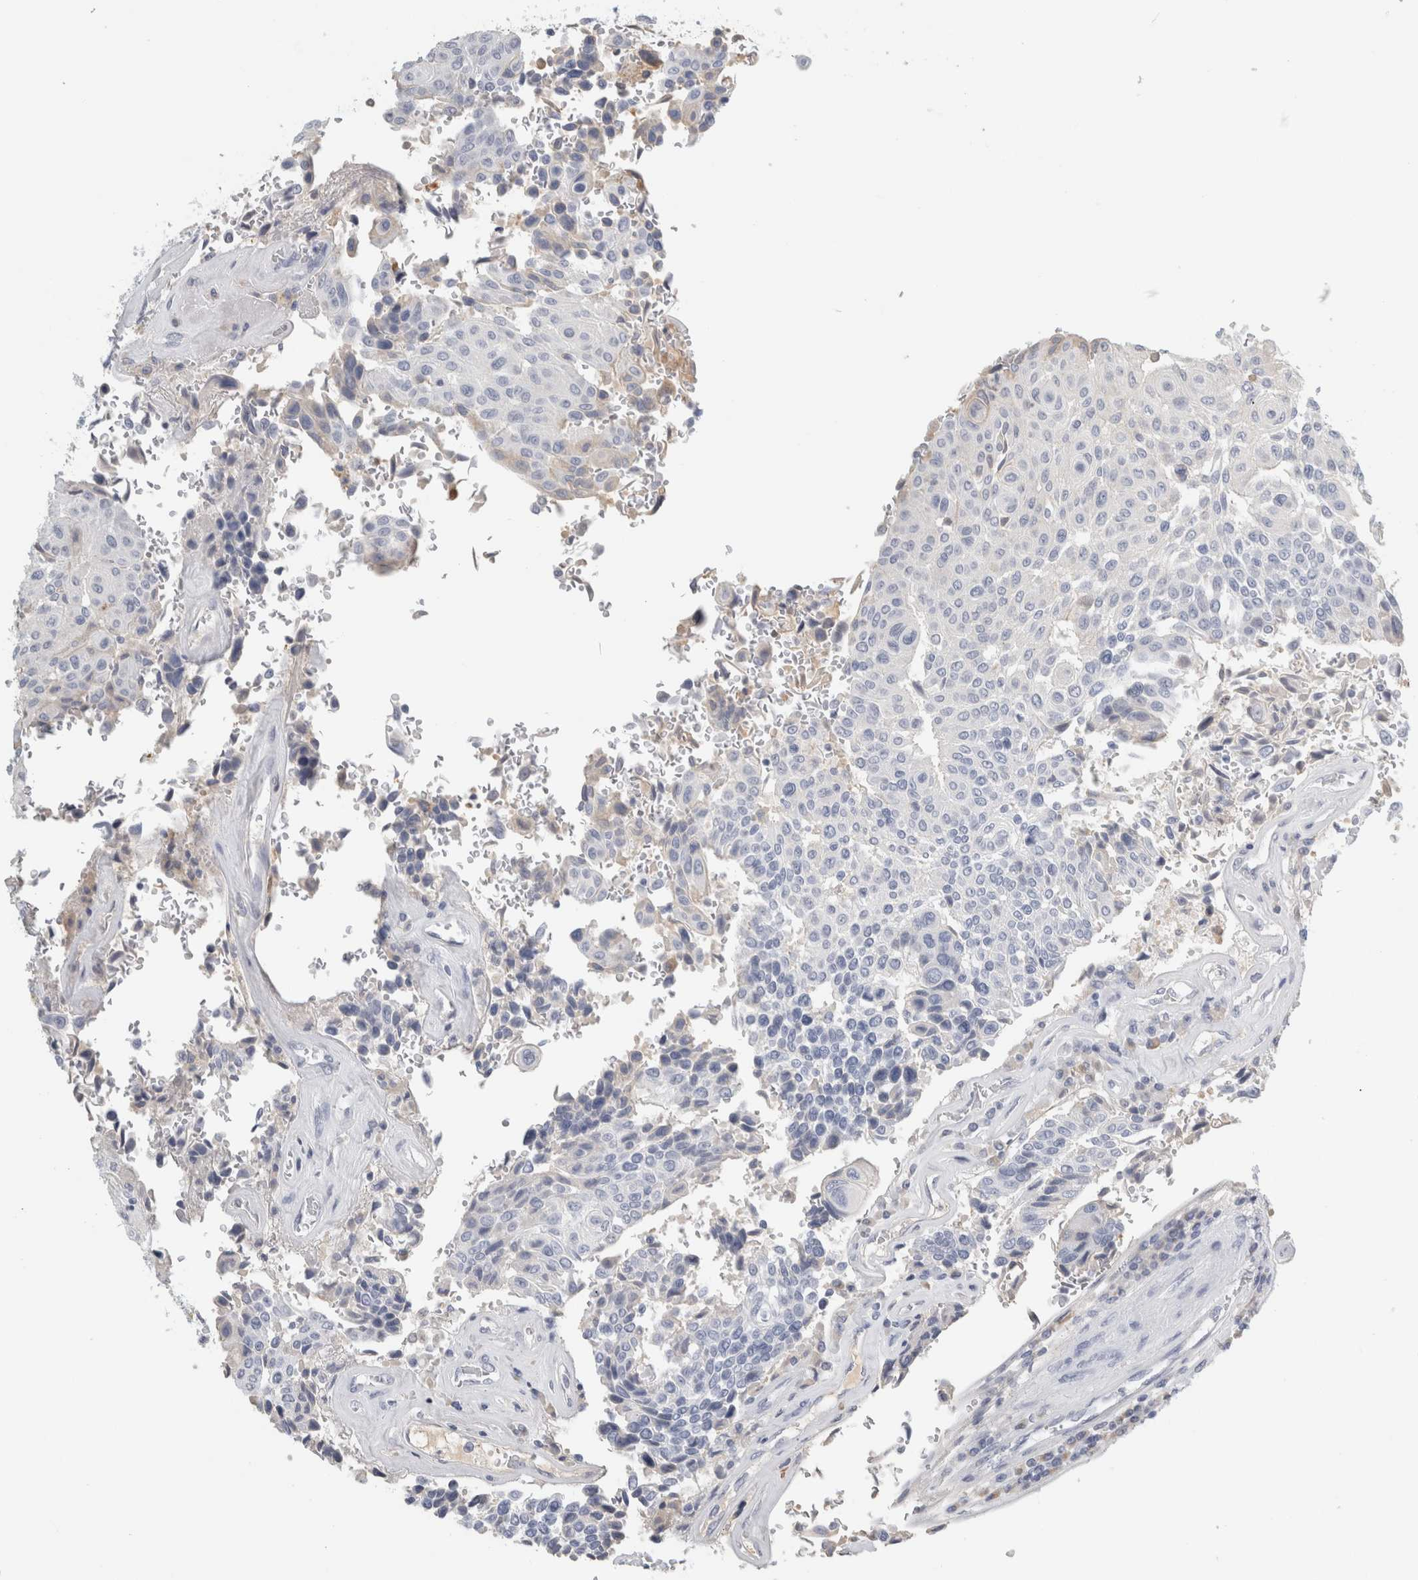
{"staining": {"intensity": "negative", "quantity": "none", "location": "none"}, "tissue": "urothelial cancer", "cell_type": "Tumor cells", "image_type": "cancer", "snomed": [{"axis": "morphology", "description": "Urothelial carcinoma, High grade"}, {"axis": "topography", "description": "Urinary bladder"}], "caption": "Micrograph shows no significant protein expression in tumor cells of urothelial cancer.", "gene": "TSPAN8", "patient": {"sex": "male", "age": 66}}